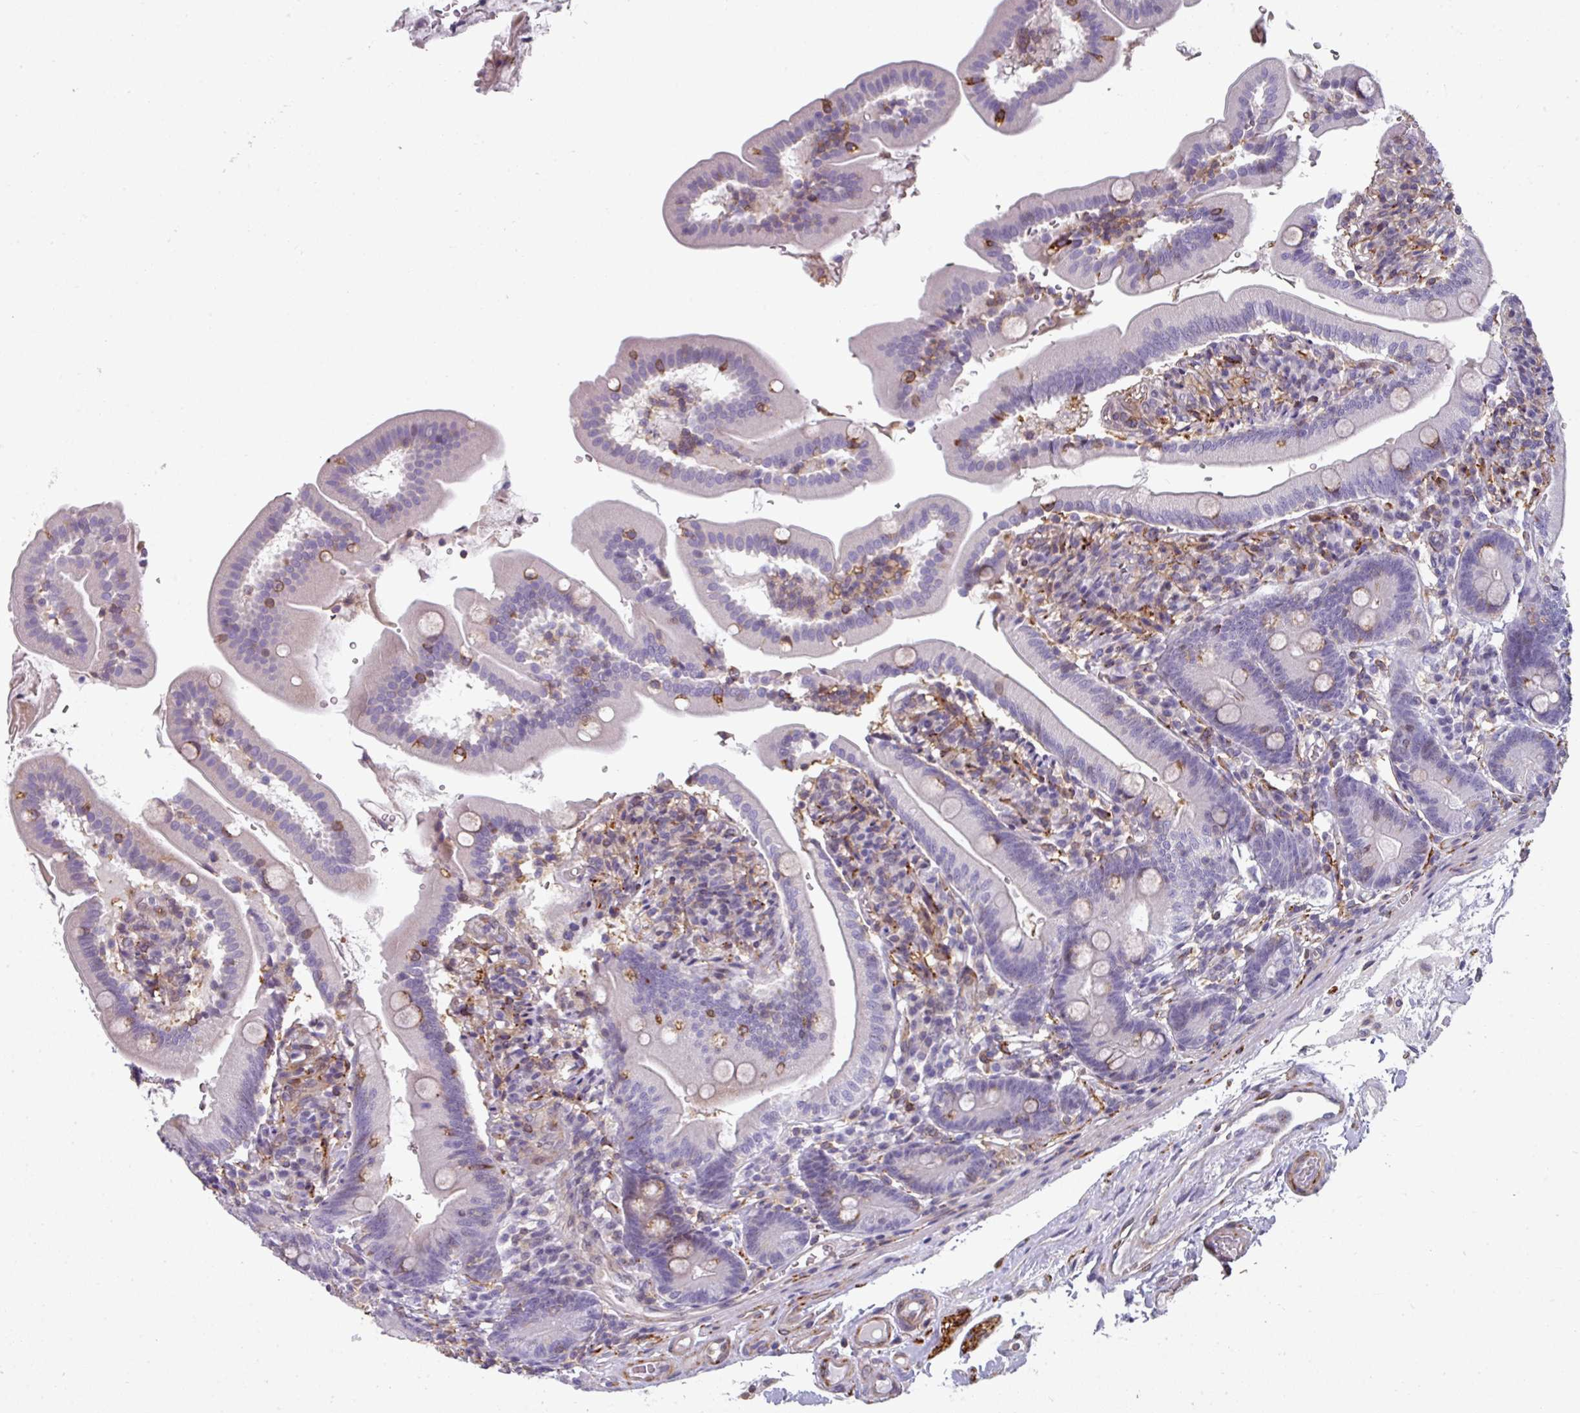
{"staining": {"intensity": "negative", "quantity": "none", "location": "none"}, "tissue": "duodenum", "cell_type": "Glandular cells", "image_type": "normal", "snomed": [{"axis": "morphology", "description": "Normal tissue, NOS"}, {"axis": "topography", "description": "Duodenum"}], "caption": "Duodenum stained for a protein using immunohistochemistry (IHC) reveals no expression glandular cells.", "gene": "BEND5", "patient": {"sex": "female", "age": 67}}